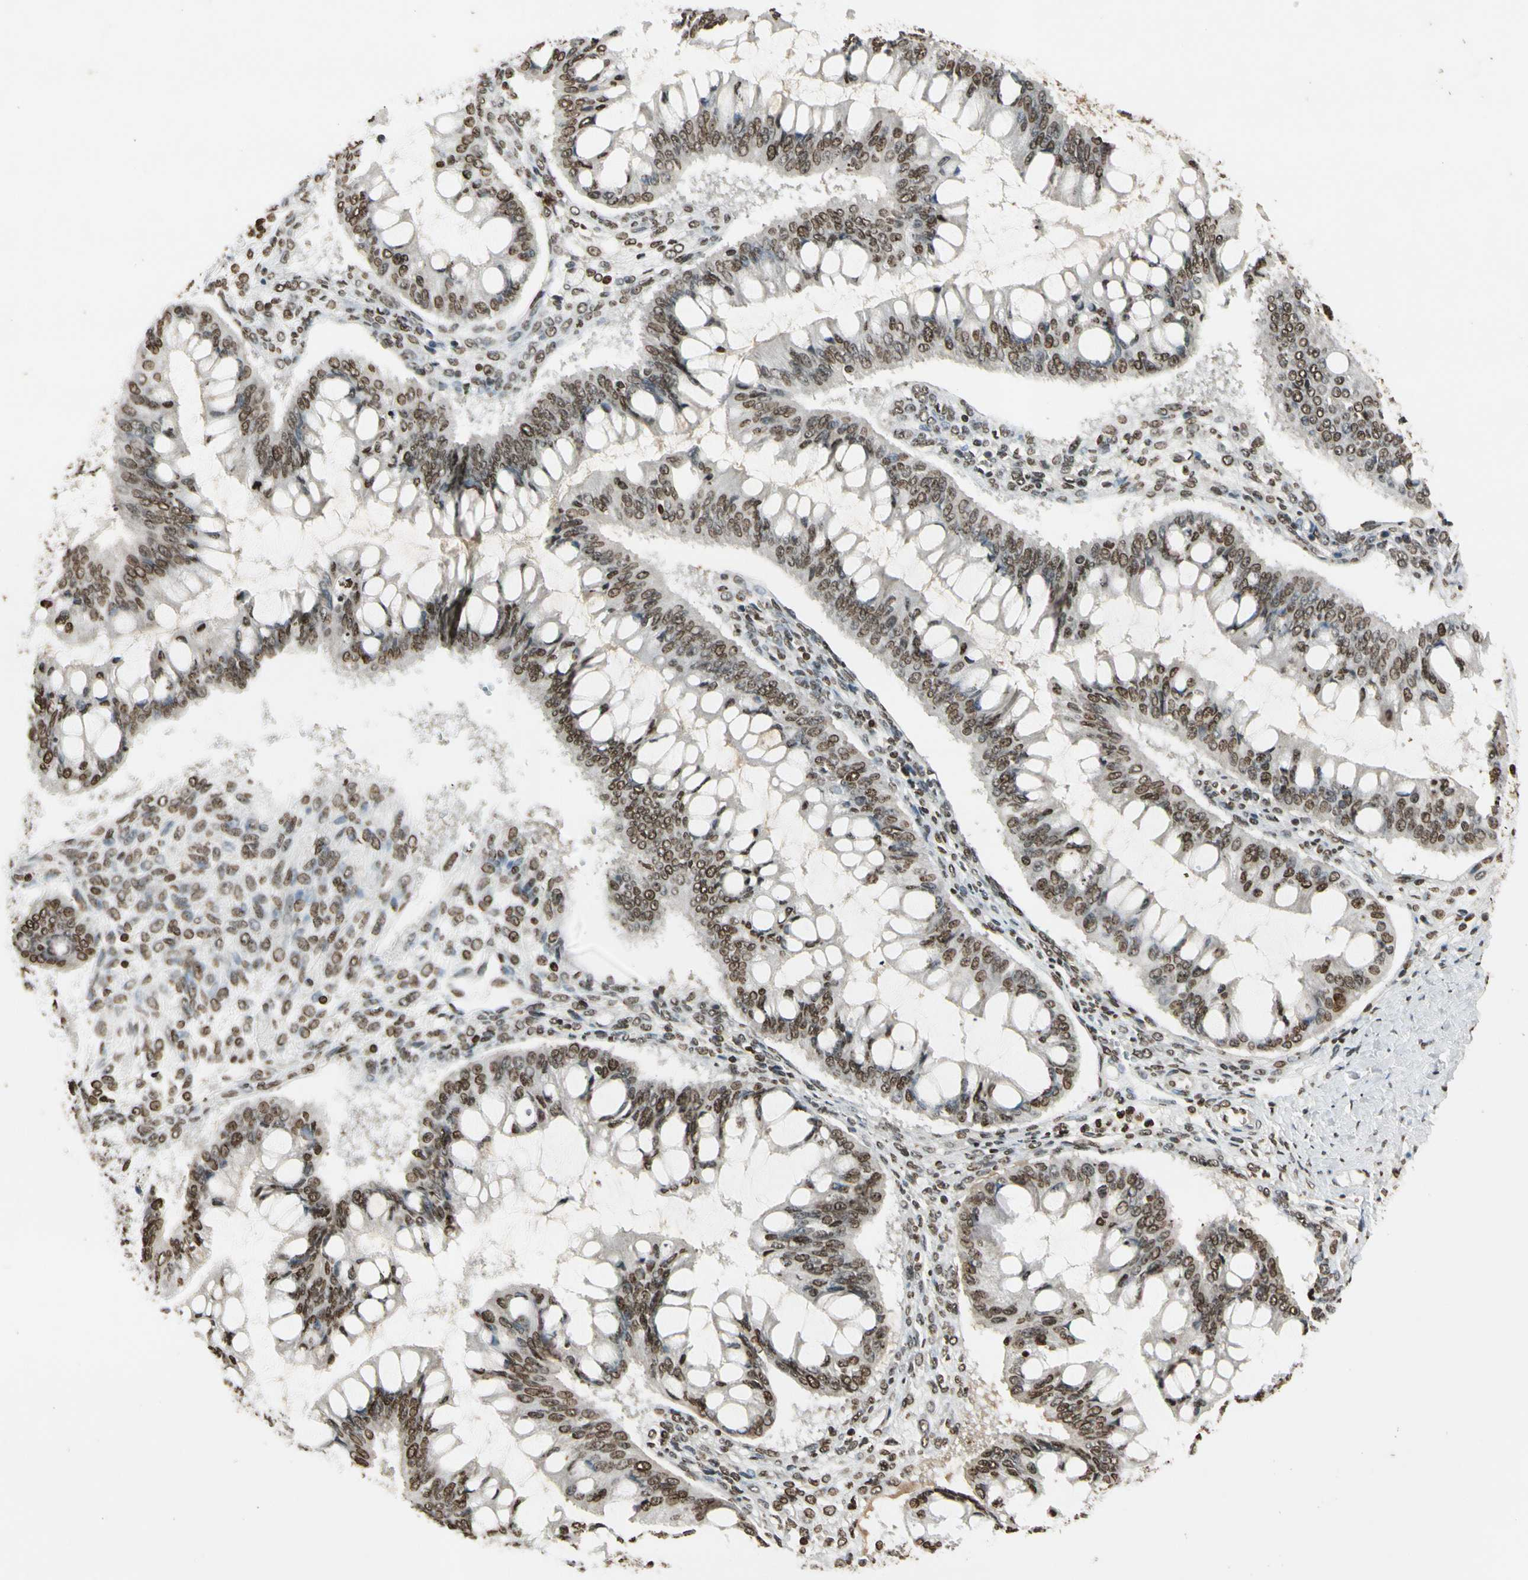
{"staining": {"intensity": "moderate", "quantity": ">75%", "location": "nuclear"}, "tissue": "ovarian cancer", "cell_type": "Tumor cells", "image_type": "cancer", "snomed": [{"axis": "morphology", "description": "Cystadenocarcinoma, mucinous, NOS"}, {"axis": "topography", "description": "Ovary"}], "caption": "Approximately >75% of tumor cells in human ovarian cancer exhibit moderate nuclear protein expression as visualized by brown immunohistochemical staining.", "gene": "RORA", "patient": {"sex": "female", "age": 73}}